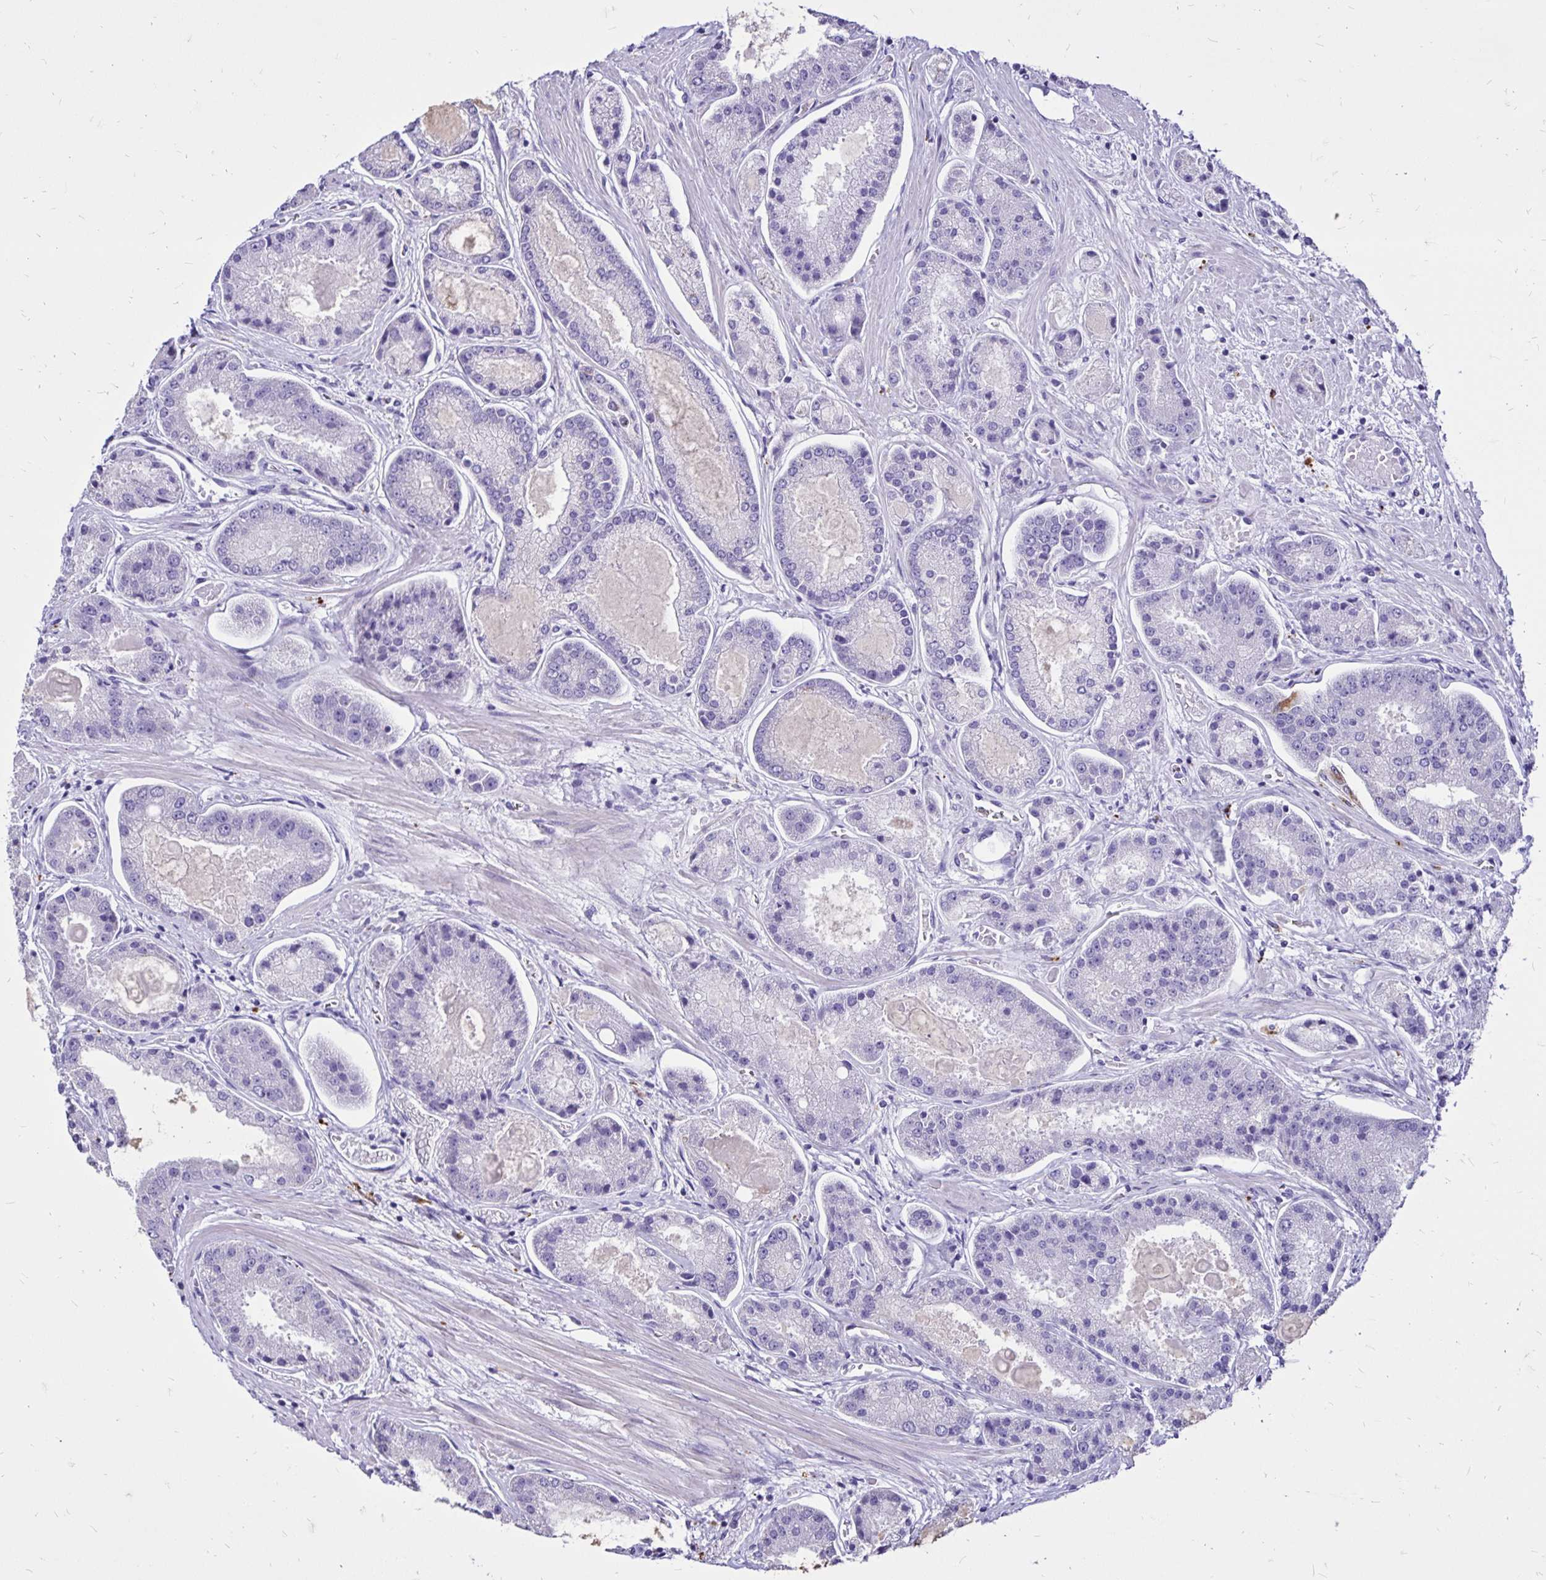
{"staining": {"intensity": "negative", "quantity": "none", "location": "none"}, "tissue": "prostate cancer", "cell_type": "Tumor cells", "image_type": "cancer", "snomed": [{"axis": "morphology", "description": "Adenocarcinoma, High grade"}, {"axis": "topography", "description": "Prostate"}], "caption": "High magnification brightfield microscopy of prostate cancer stained with DAB (brown) and counterstained with hematoxylin (blue): tumor cells show no significant staining.", "gene": "EVPL", "patient": {"sex": "male", "age": 67}}